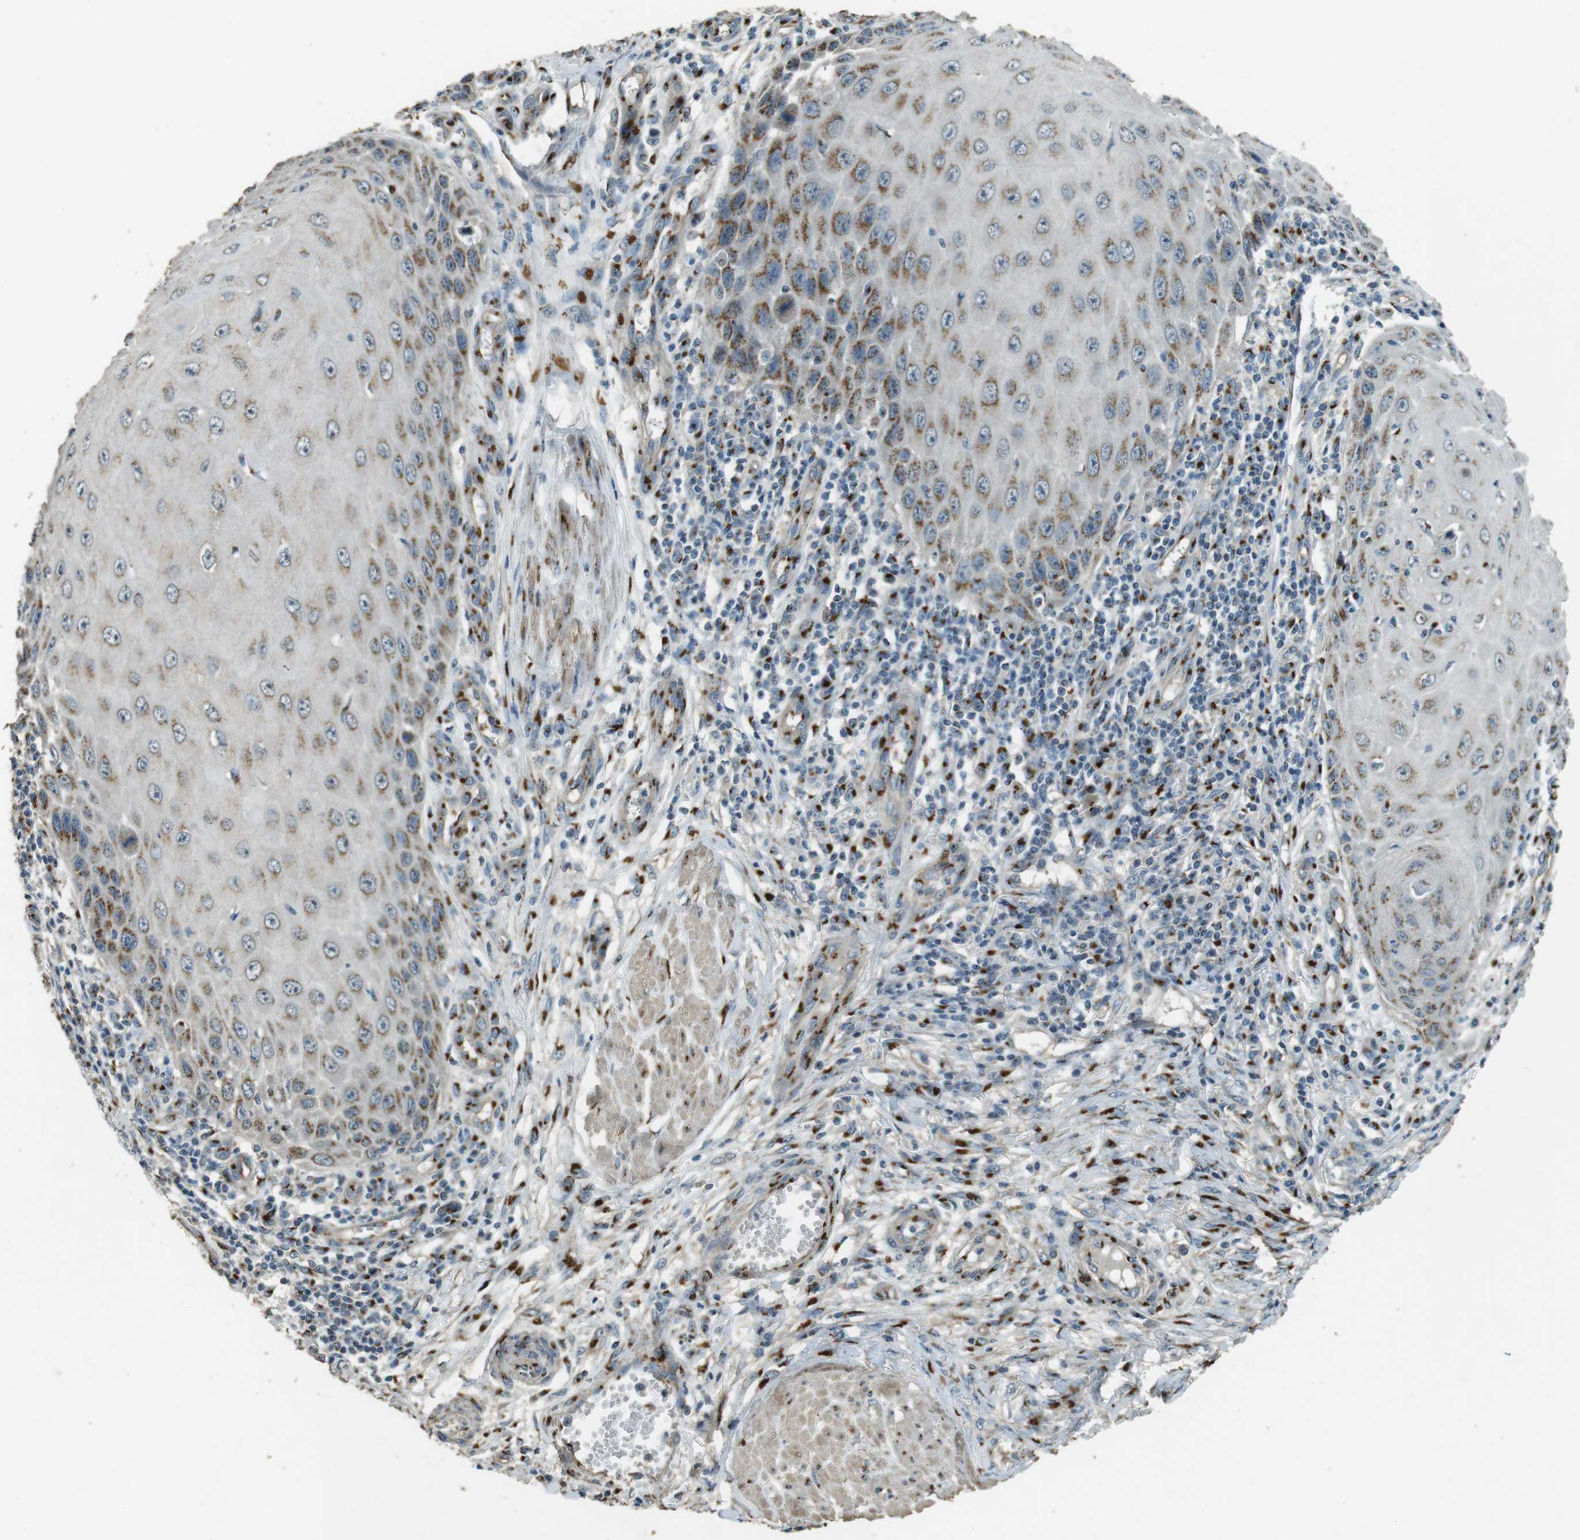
{"staining": {"intensity": "moderate", "quantity": ">75%", "location": "cytoplasmic/membranous"}, "tissue": "skin cancer", "cell_type": "Tumor cells", "image_type": "cancer", "snomed": [{"axis": "morphology", "description": "Squamous cell carcinoma, NOS"}, {"axis": "topography", "description": "Skin"}], "caption": "Skin cancer tissue reveals moderate cytoplasmic/membranous expression in approximately >75% of tumor cells The protein of interest is shown in brown color, while the nuclei are stained blue.", "gene": "TMEM115", "patient": {"sex": "female", "age": 73}}